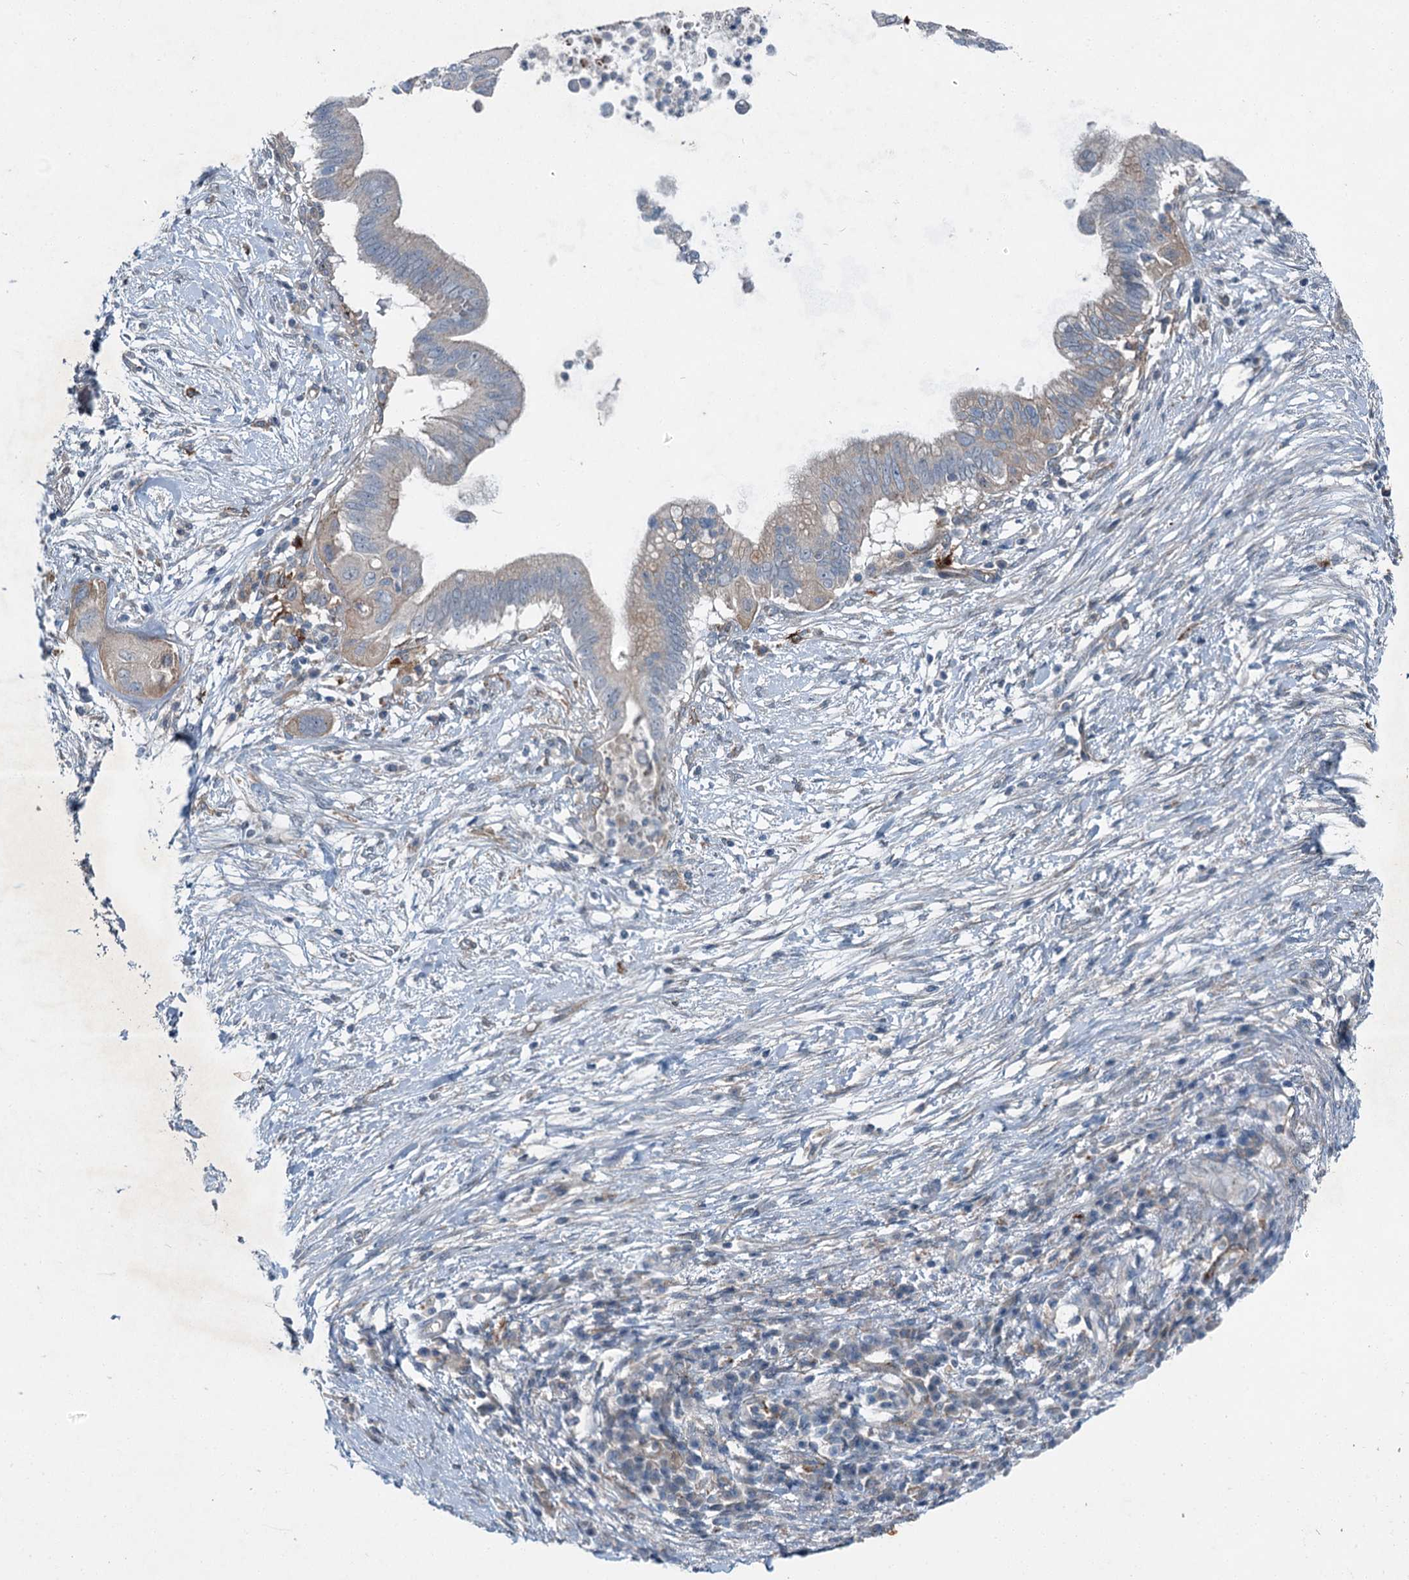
{"staining": {"intensity": "weak", "quantity": "<25%", "location": "cytoplasmic/membranous"}, "tissue": "pancreatic cancer", "cell_type": "Tumor cells", "image_type": "cancer", "snomed": [{"axis": "morphology", "description": "Adenocarcinoma, NOS"}, {"axis": "topography", "description": "Pancreas"}], "caption": "This is an immunohistochemistry (IHC) micrograph of adenocarcinoma (pancreatic). There is no expression in tumor cells.", "gene": "AXL", "patient": {"sex": "male", "age": 68}}